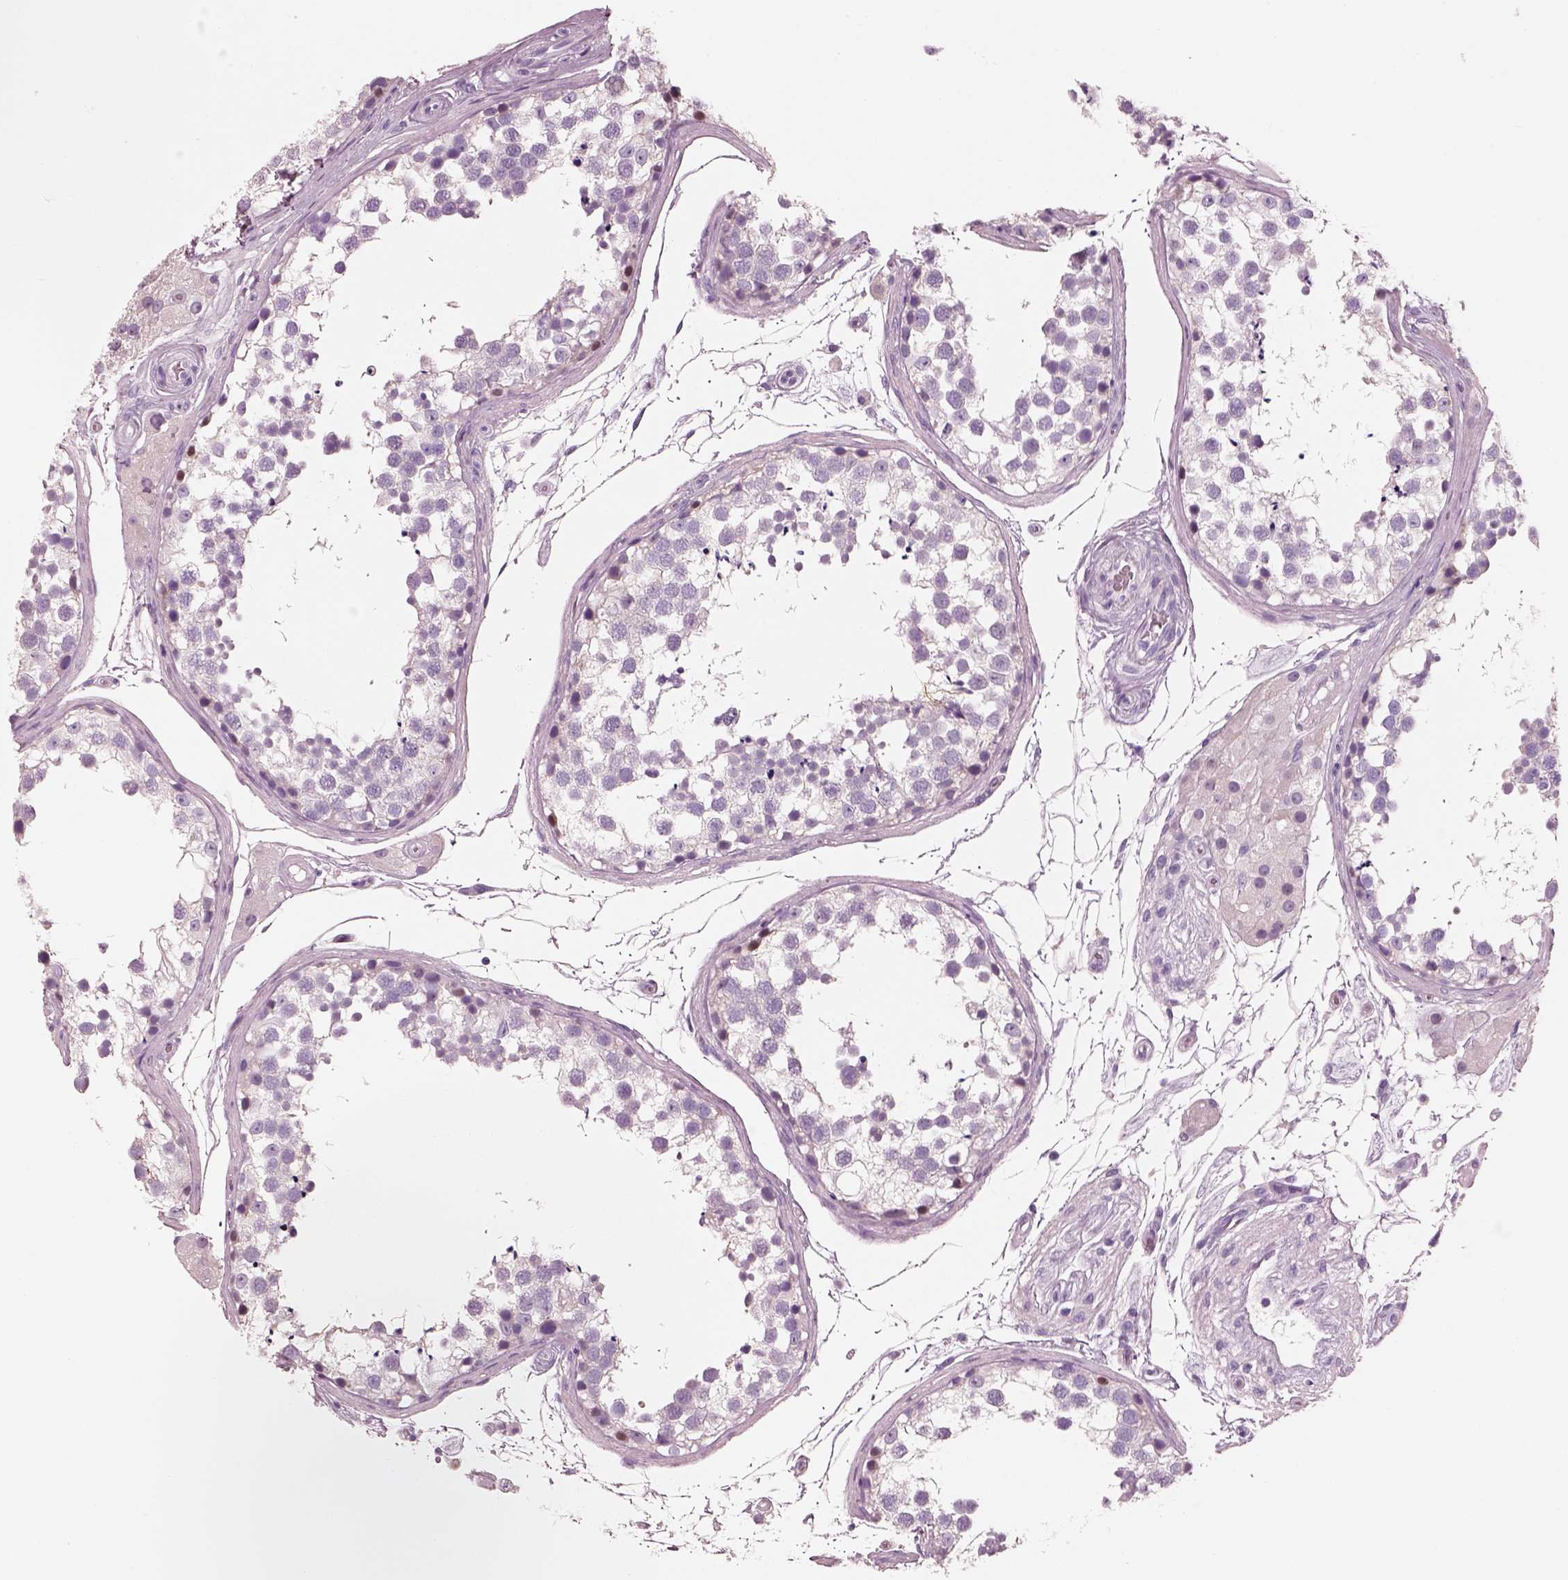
{"staining": {"intensity": "weak", "quantity": "<25%", "location": "nuclear"}, "tissue": "testis", "cell_type": "Cells in seminiferous ducts", "image_type": "normal", "snomed": [{"axis": "morphology", "description": "Normal tissue, NOS"}, {"axis": "morphology", "description": "Seminoma, NOS"}, {"axis": "topography", "description": "Testis"}], "caption": "Immunohistochemistry (IHC) image of unremarkable human testis stained for a protein (brown), which shows no staining in cells in seminiferous ducts.", "gene": "PNOC", "patient": {"sex": "male", "age": 65}}